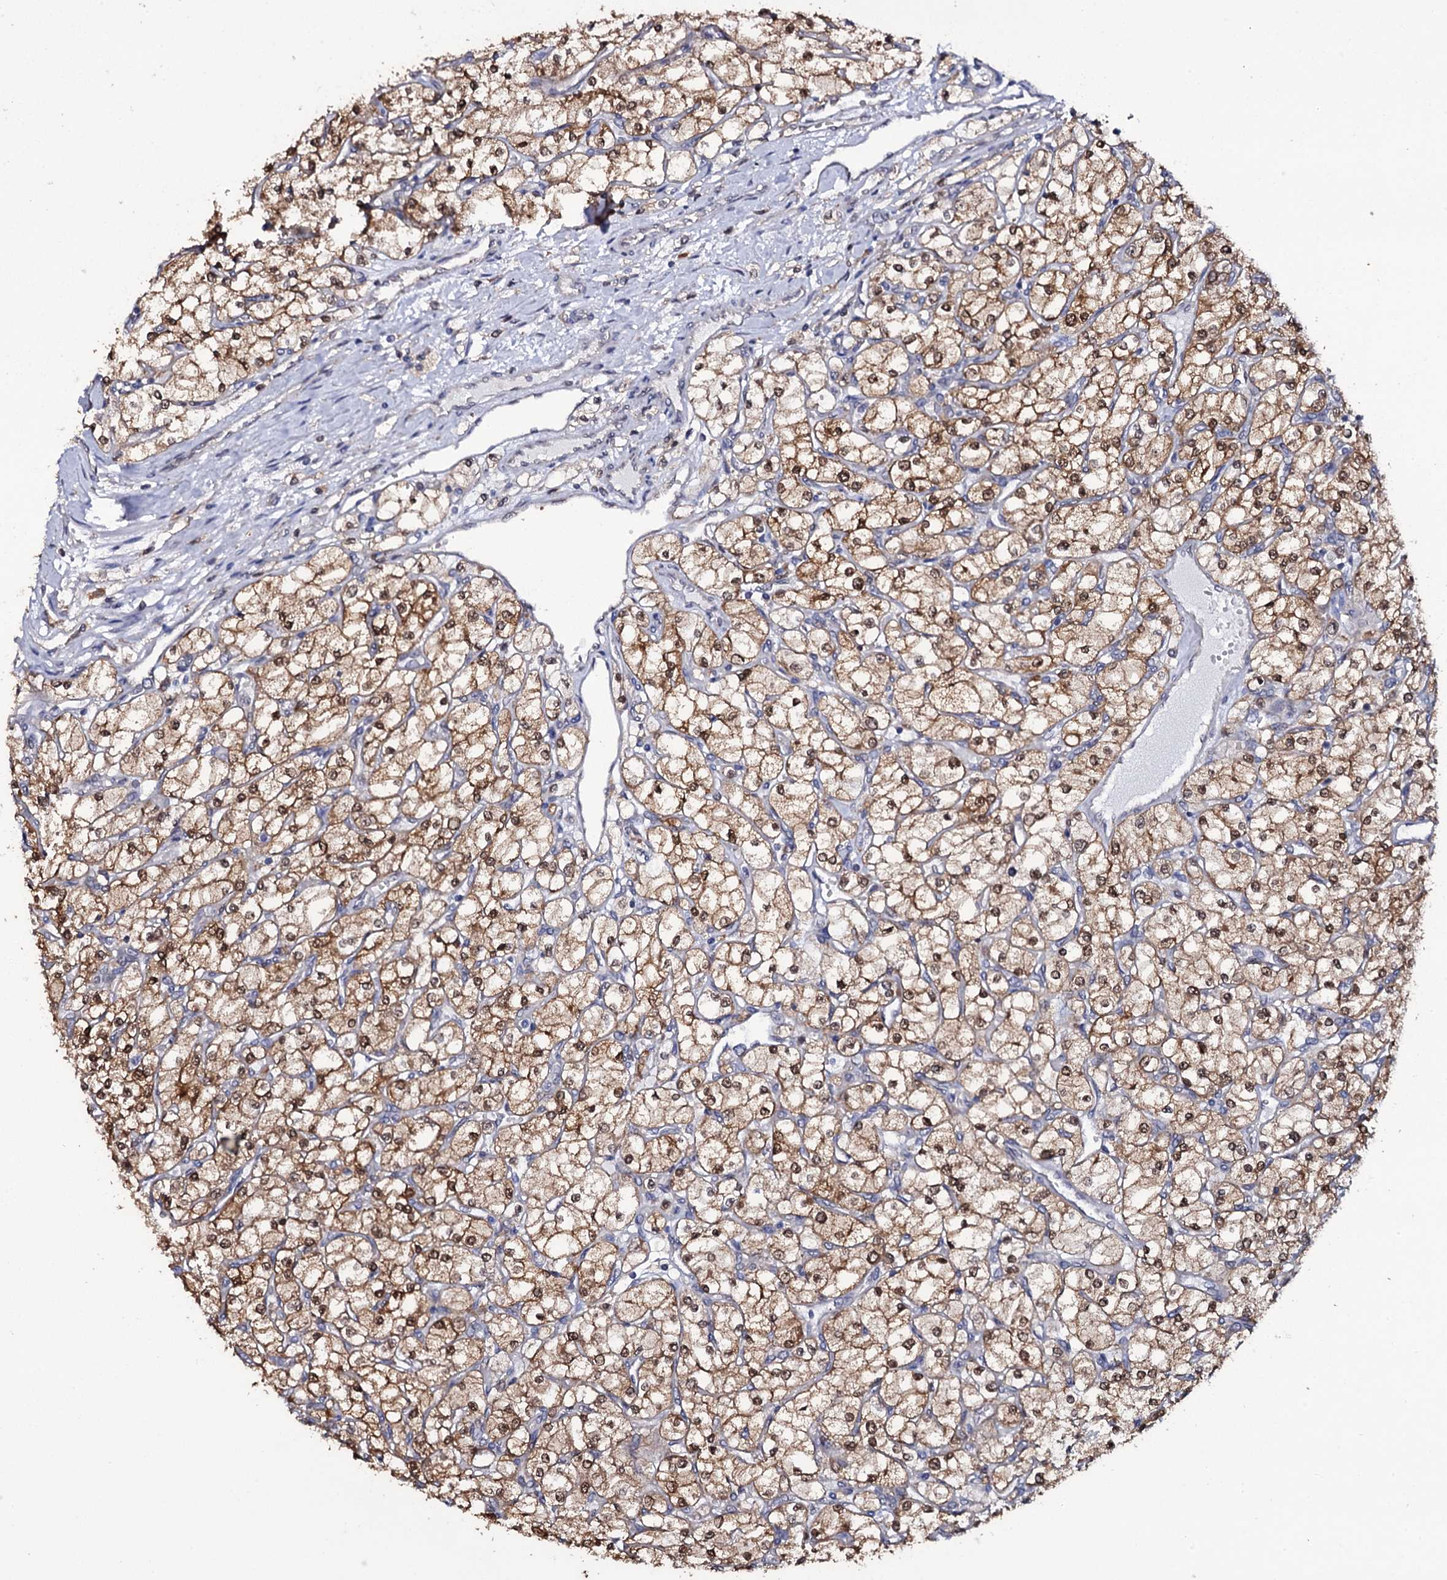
{"staining": {"intensity": "moderate", "quantity": ">75%", "location": "cytoplasmic/membranous,nuclear"}, "tissue": "renal cancer", "cell_type": "Tumor cells", "image_type": "cancer", "snomed": [{"axis": "morphology", "description": "Adenocarcinoma, NOS"}, {"axis": "topography", "description": "Kidney"}], "caption": "Immunohistochemical staining of human renal cancer (adenocarcinoma) shows medium levels of moderate cytoplasmic/membranous and nuclear protein expression in approximately >75% of tumor cells.", "gene": "CRYL1", "patient": {"sex": "male", "age": 80}}